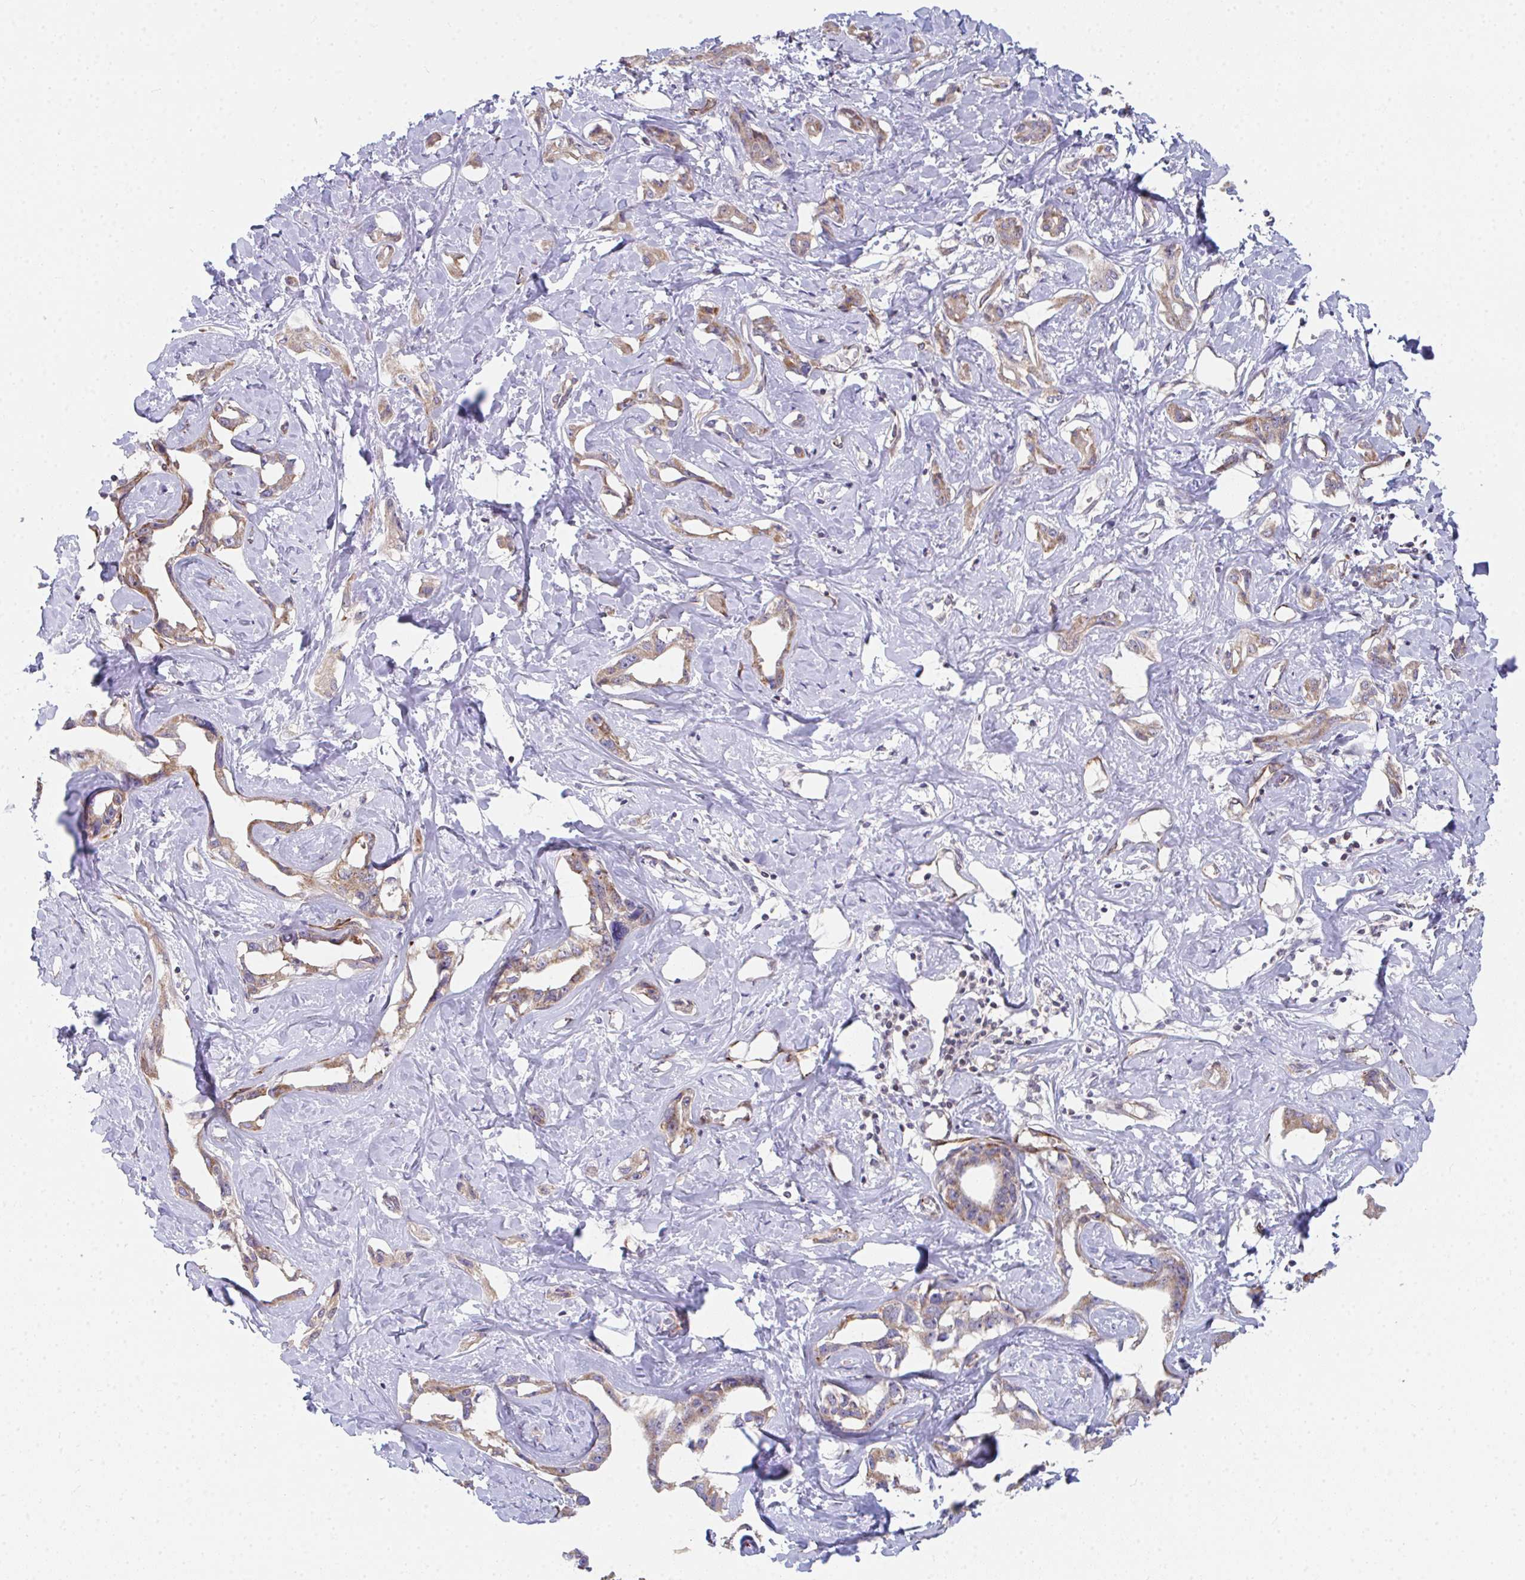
{"staining": {"intensity": "weak", "quantity": ">75%", "location": "cytoplasmic/membranous"}, "tissue": "liver cancer", "cell_type": "Tumor cells", "image_type": "cancer", "snomed": [{"axis": "morphology", "description": "Cholangiocarcinoma"}, {"axis": "topography", "description": "Liver"}], "caption": "Cholangiocarcinoma (liver) stained for a protein (brown) displays weak cytoplasmic/membranous positive expression in about >75% of tumor cells.", "gene": "EIF1AD", "patient": {"sex": "male", "age": 59}}